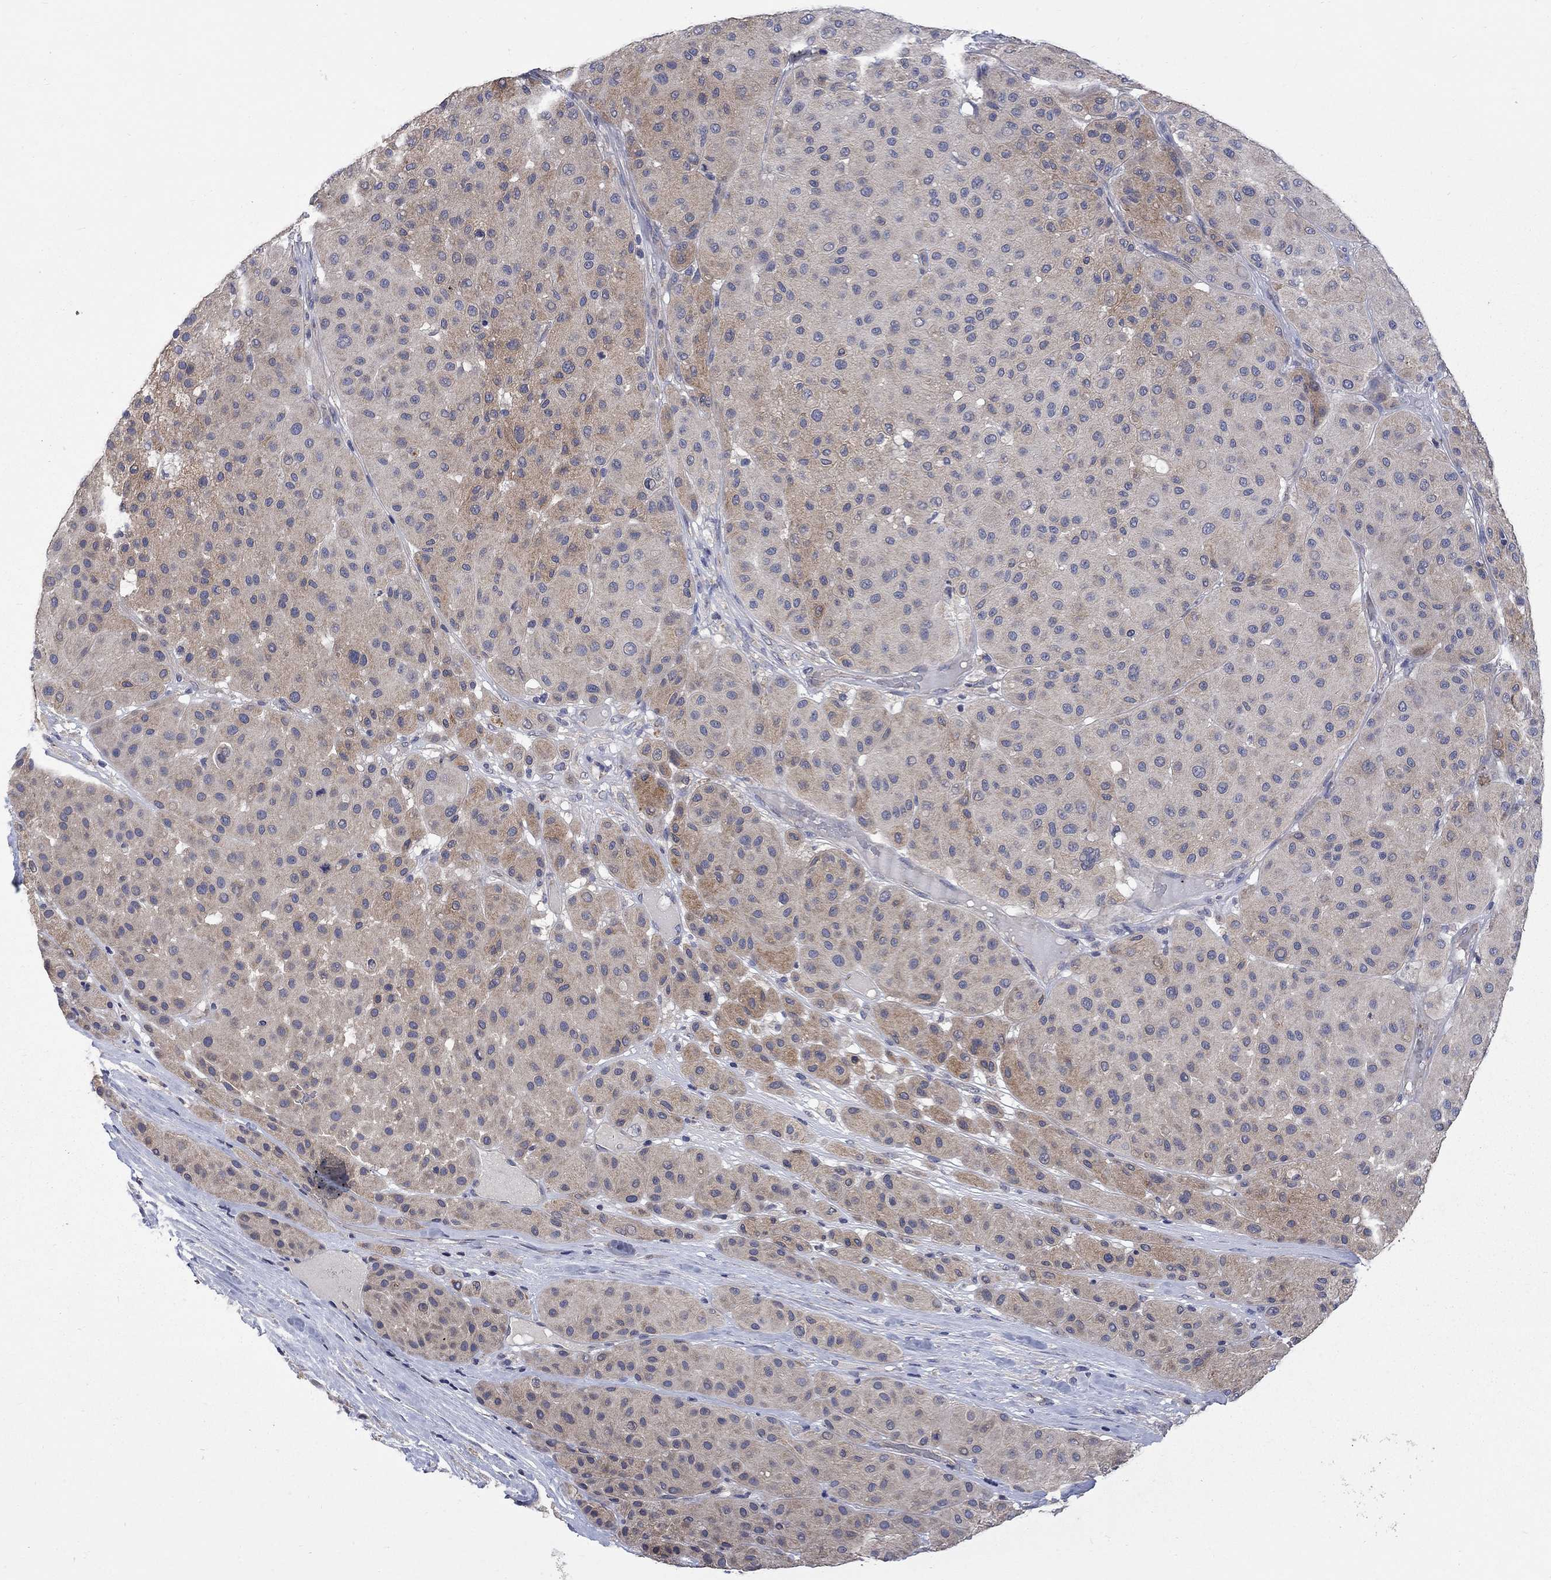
{"staining": {"intensity": "moderate", "quantity": "<25%", "location": "cytoplasmic/membranous"}, "tissue": "melanoma", "cell_type": "Tumor cells", "image_type": "cancer", "snomed": [{"axis": "morphology", "description": "Malignant melanoma, Metastatic site"}, {"axis": "topography", "description": "Smooth muscle"}], "caption": "Melanoma stained for a protein (brown) demonstrates moderate cytoplasmic/membranous positive expression in about <25% of tumor cells.", "gene": "HSPA12A", "patient": {"sex": "male", "age": 41}}